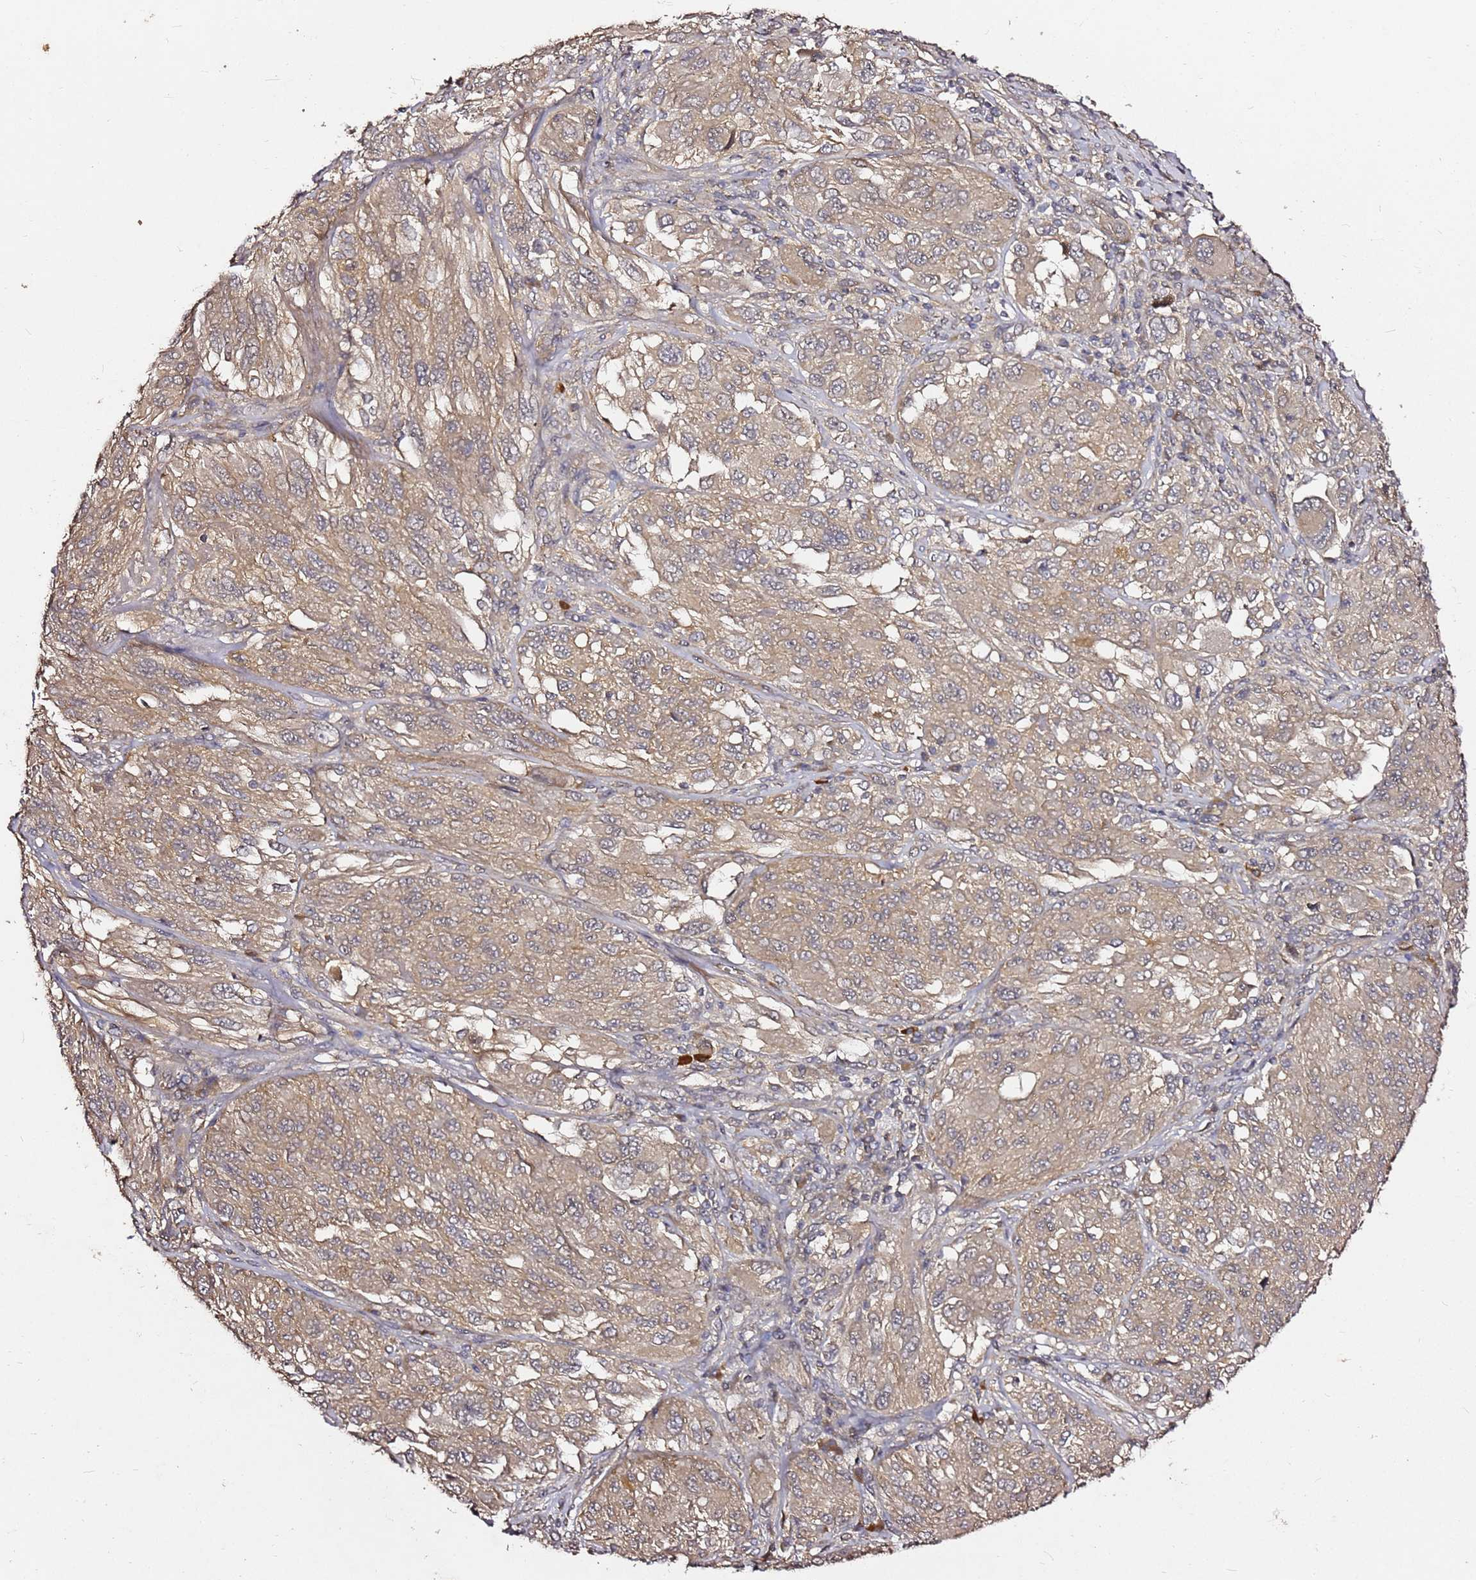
{"staining": {"intensity": "weak", "quantity": "25%-75%", "location": "cytoplasmic/membranous"}, "tissue": "melanoma", "cell_type": "Tumor cells", "image_type": "cancer", "snomed": [{"axis": "morphology", "description": "Malignant melanoma, NOS"}, {"axis": "topography", "description": "Skin"}], "caption": "Human malignant melanoma stained with a brown dye demonstrates weak cytoplasmic/membranous positive positivity in approximately 25%-75% of tumor cells.", "gene": "C6orf136", "patient": {"sex": "female", "age": 91}}